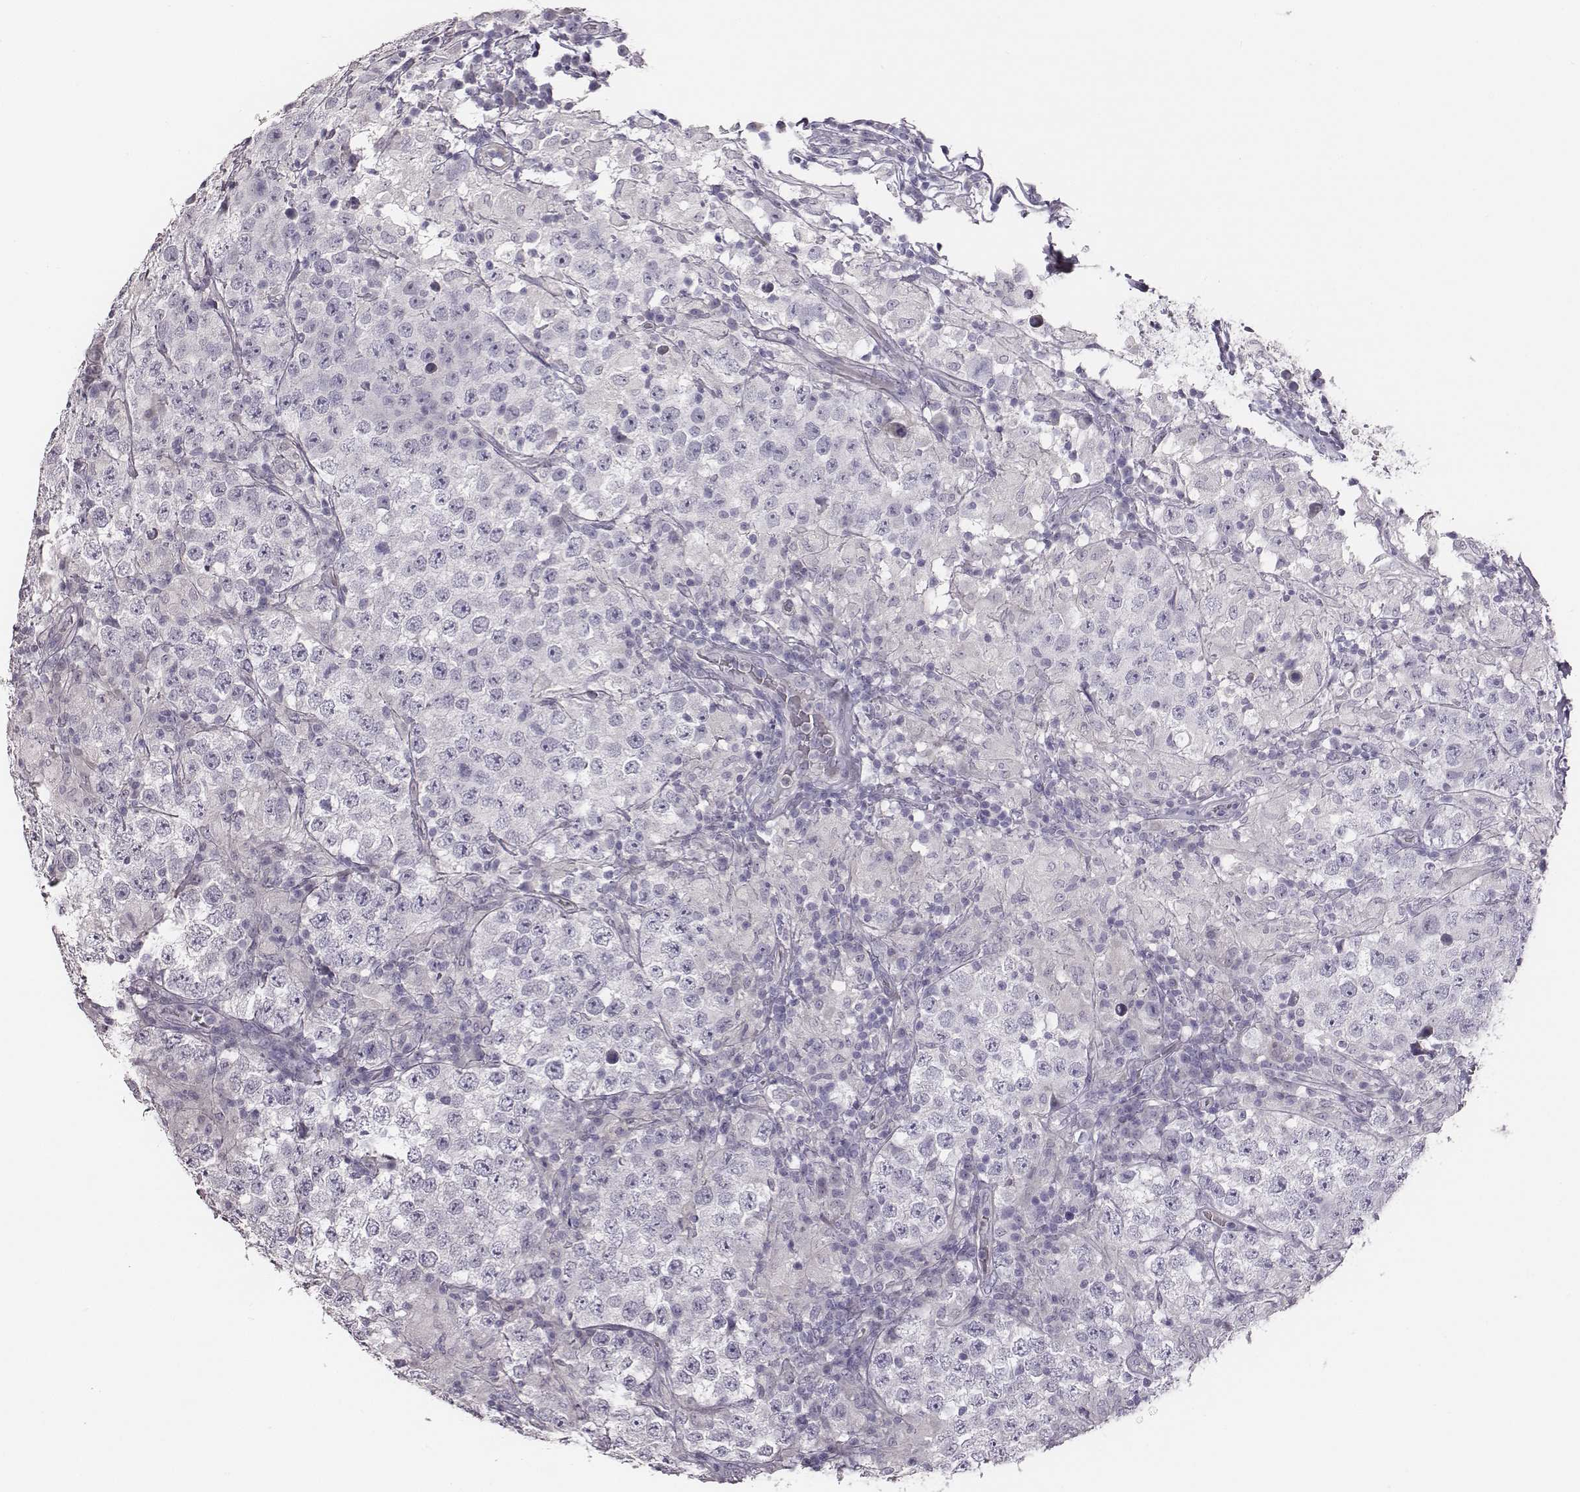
{"staining": {"intensity": "negative", "quantity": "none", "location": "none"}, "tissue": "testis cancer", "cell_type": "Tumor cells", "image_type": "cancer", "snomed": [{"axis": "morphology", "description": "Seminoma, NOS"}, {"axis": "morphology", "description": "Carcinoma, Embryonal, NOS"}, {"axis": "topography", "description": "Testis"}], "caption": "Micrograph shows no protein expression in tumor cells of testis embryonal carcinoma tissue. (DAB (3,3'-diaminobenzidine) immunohistochemistry visualized using brightfield microscopy, high magnification).", "gene": "GUCA1A", "patient": {"sex": "male", "age": 41}}